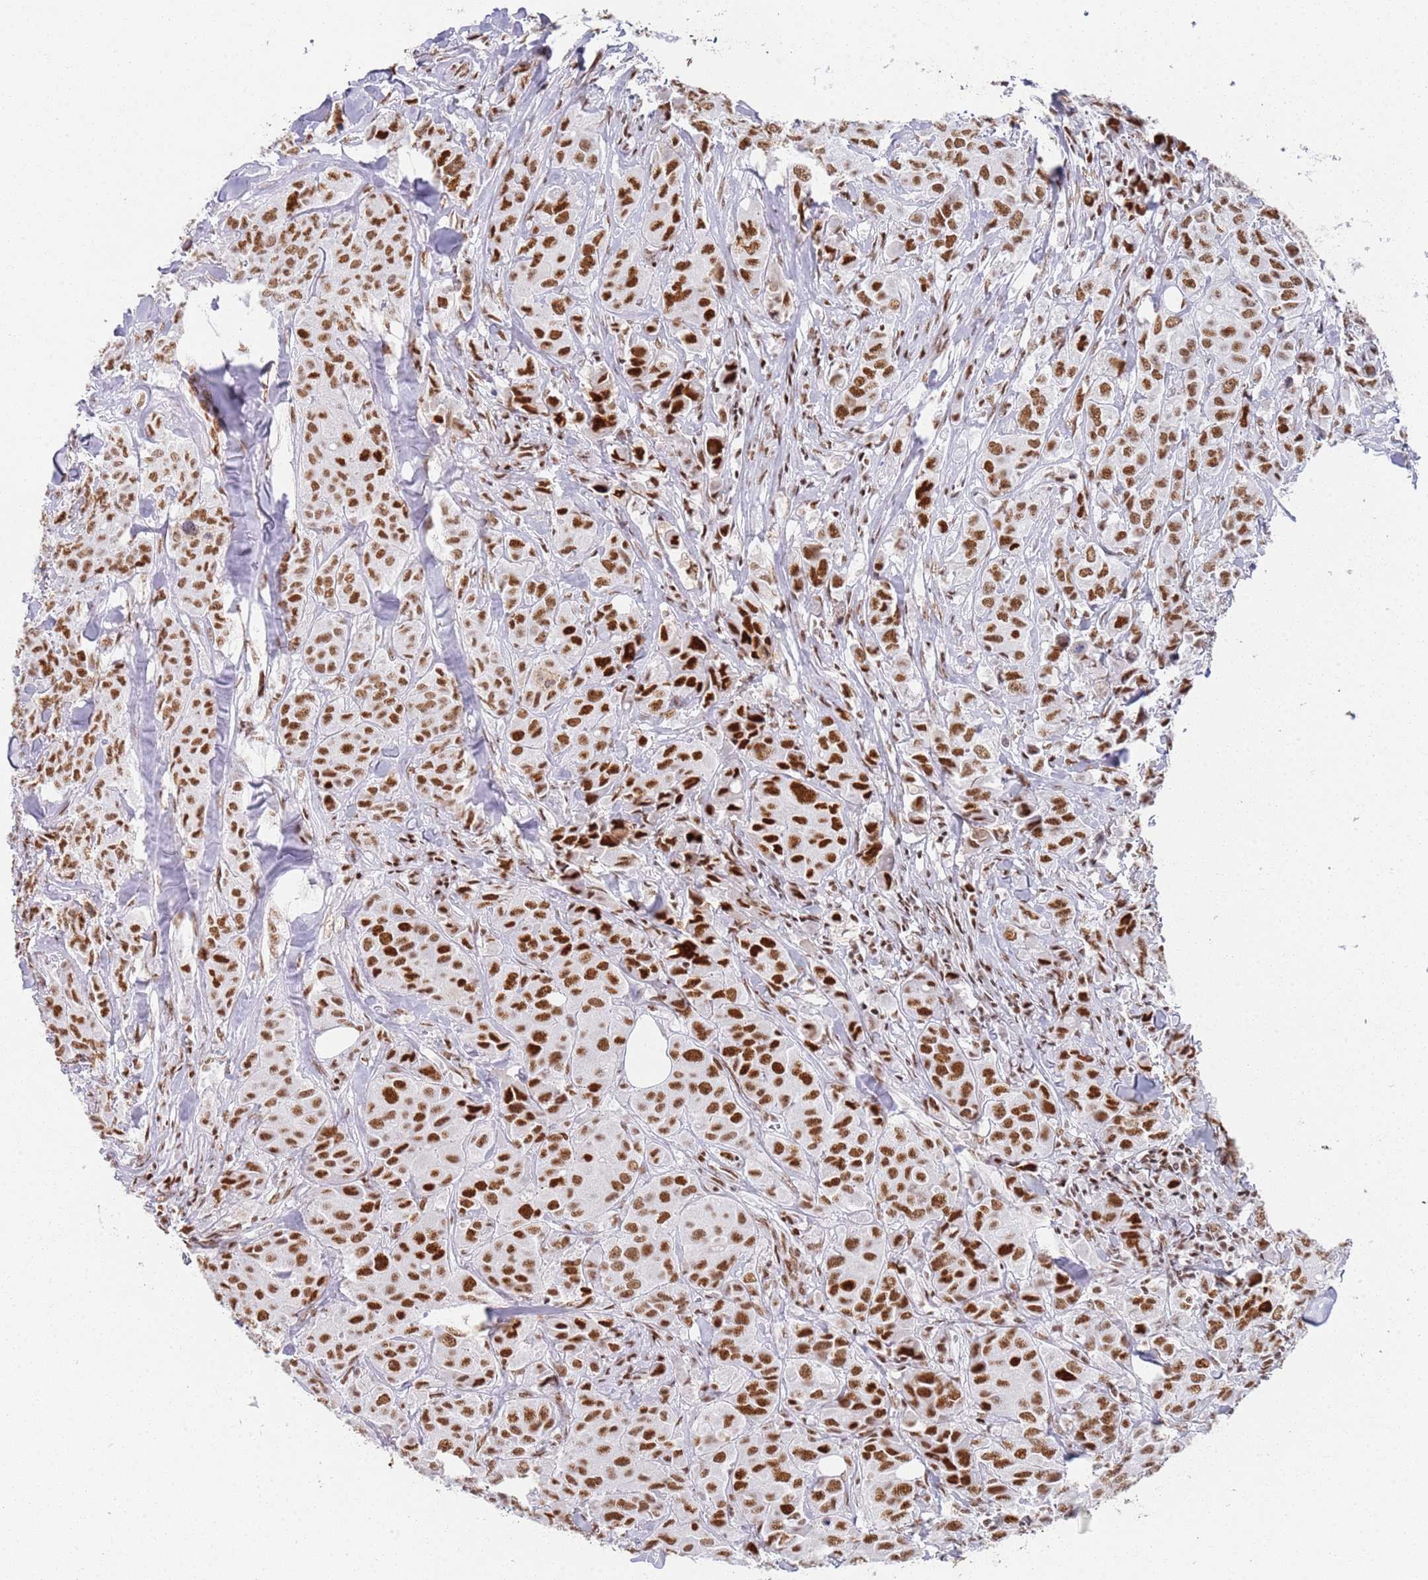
{"staining": {"intensity": "strong", "quantity": ">75%", "location": "nuclear"}, "tissue": "breast cancer", "cell_type": "Tumor cells", "image_type": "cancer", "snomed": [{"axis": "morphology", "description": "Duct carcinoma"}, {"axis": "topography", "description": "Breast"}], "caption": "Brown immunohistochemical staining in human breast cancer reveals strong nuclear staining in about >75% of tumor cells.", "gene": "AKAP8L", "patient": {"sex": "female", "age": 43}}